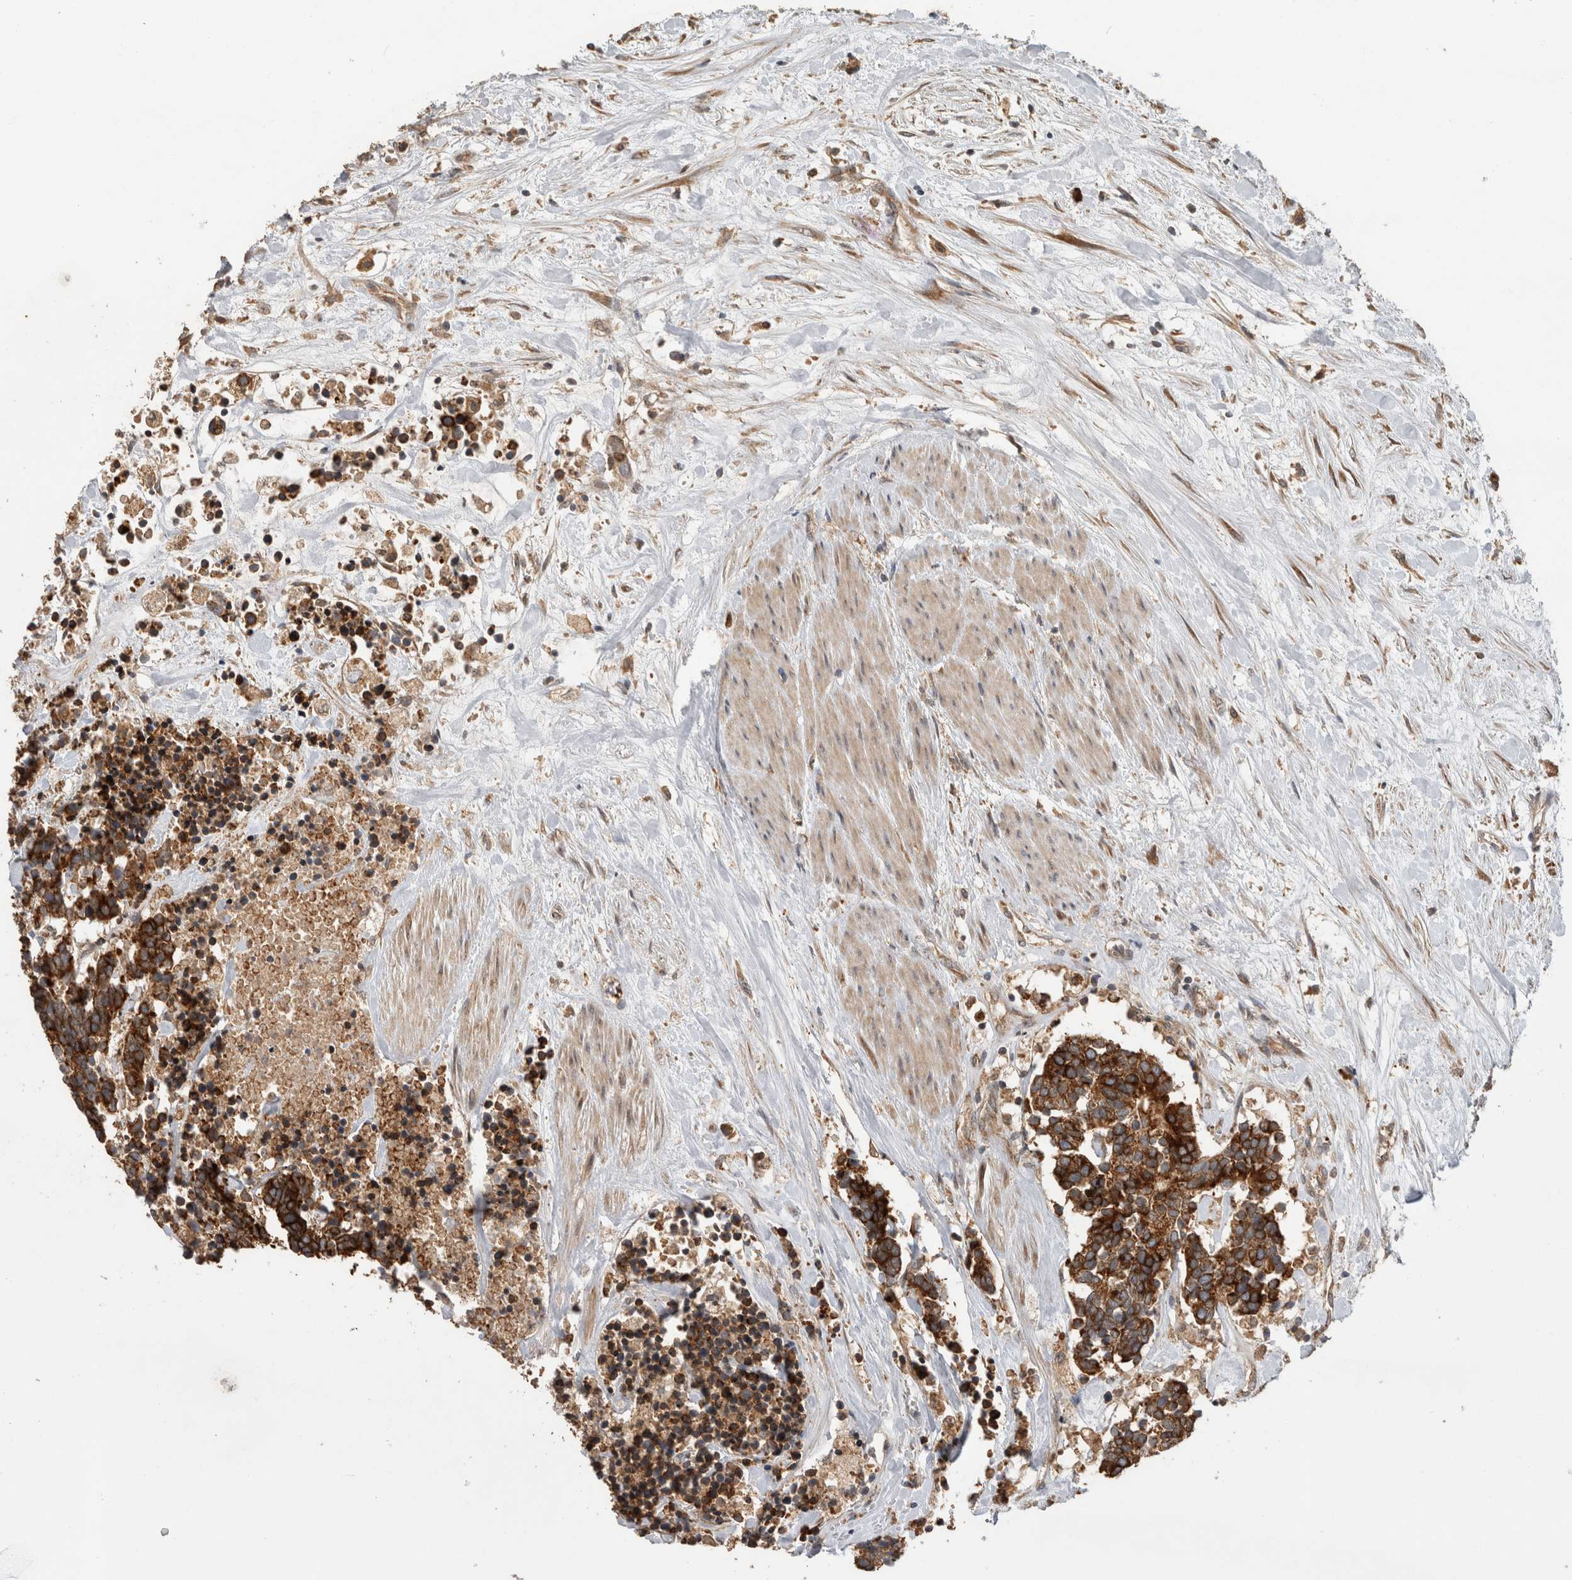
{"staining": {"intensity": "strong", "quantity": "25%-75%", "location": "cytoplasmic/membranous"}, "tissue": "carcinoid", "cell_type": "Tumor cells", "image_type": "cancer", "snomed": [{"axis": "morphology", "description": "Carcinoma, NOS"}, {"axis": "morphology", "description": "Carcinoid, malignant, NOS"}, {"axis": "topography", "description": "Urinary bladder"}], "caption": "Human malignant carcinoid stained with a brown dye reveals strong cytoplasmic/membranous positive staining in approximately 25%-75% of tumor cells.", "gene": "TBCE", "patient": {"sex": "male", "age": 57}}